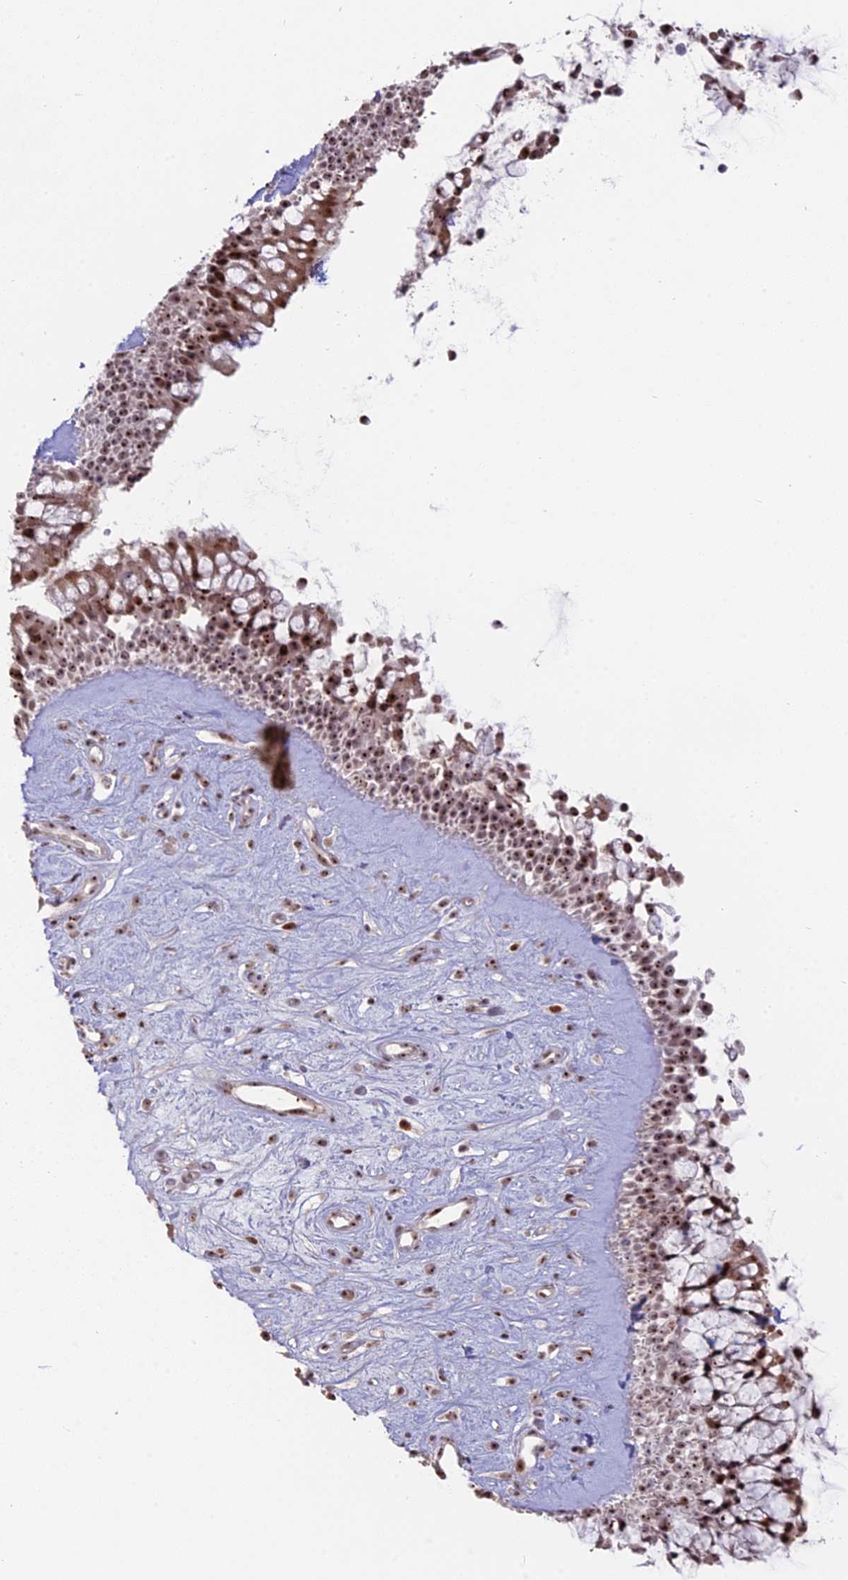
{"staining": {"intensity": "moderate", "quantity": ">75%", "location": "nuclear"}, "tissue": "nasopharynx", "cell_type": "Respiratory epithelial cells", "image_type": "normal", "snomed": [{"axis": "morphology", "description": "Normal tissue, NOS"}, {"axis": "topography", "description": "Nasopharynx"}], "caption": "This is a histology image of immunohistochemistry (IHC) staining of unremarkable nasopharynx, which shows moderate expression in the nuclear of respiratory epithelial cells.", "gene": "FAM131A", "patient": {"sex": "male", "age": 32}}